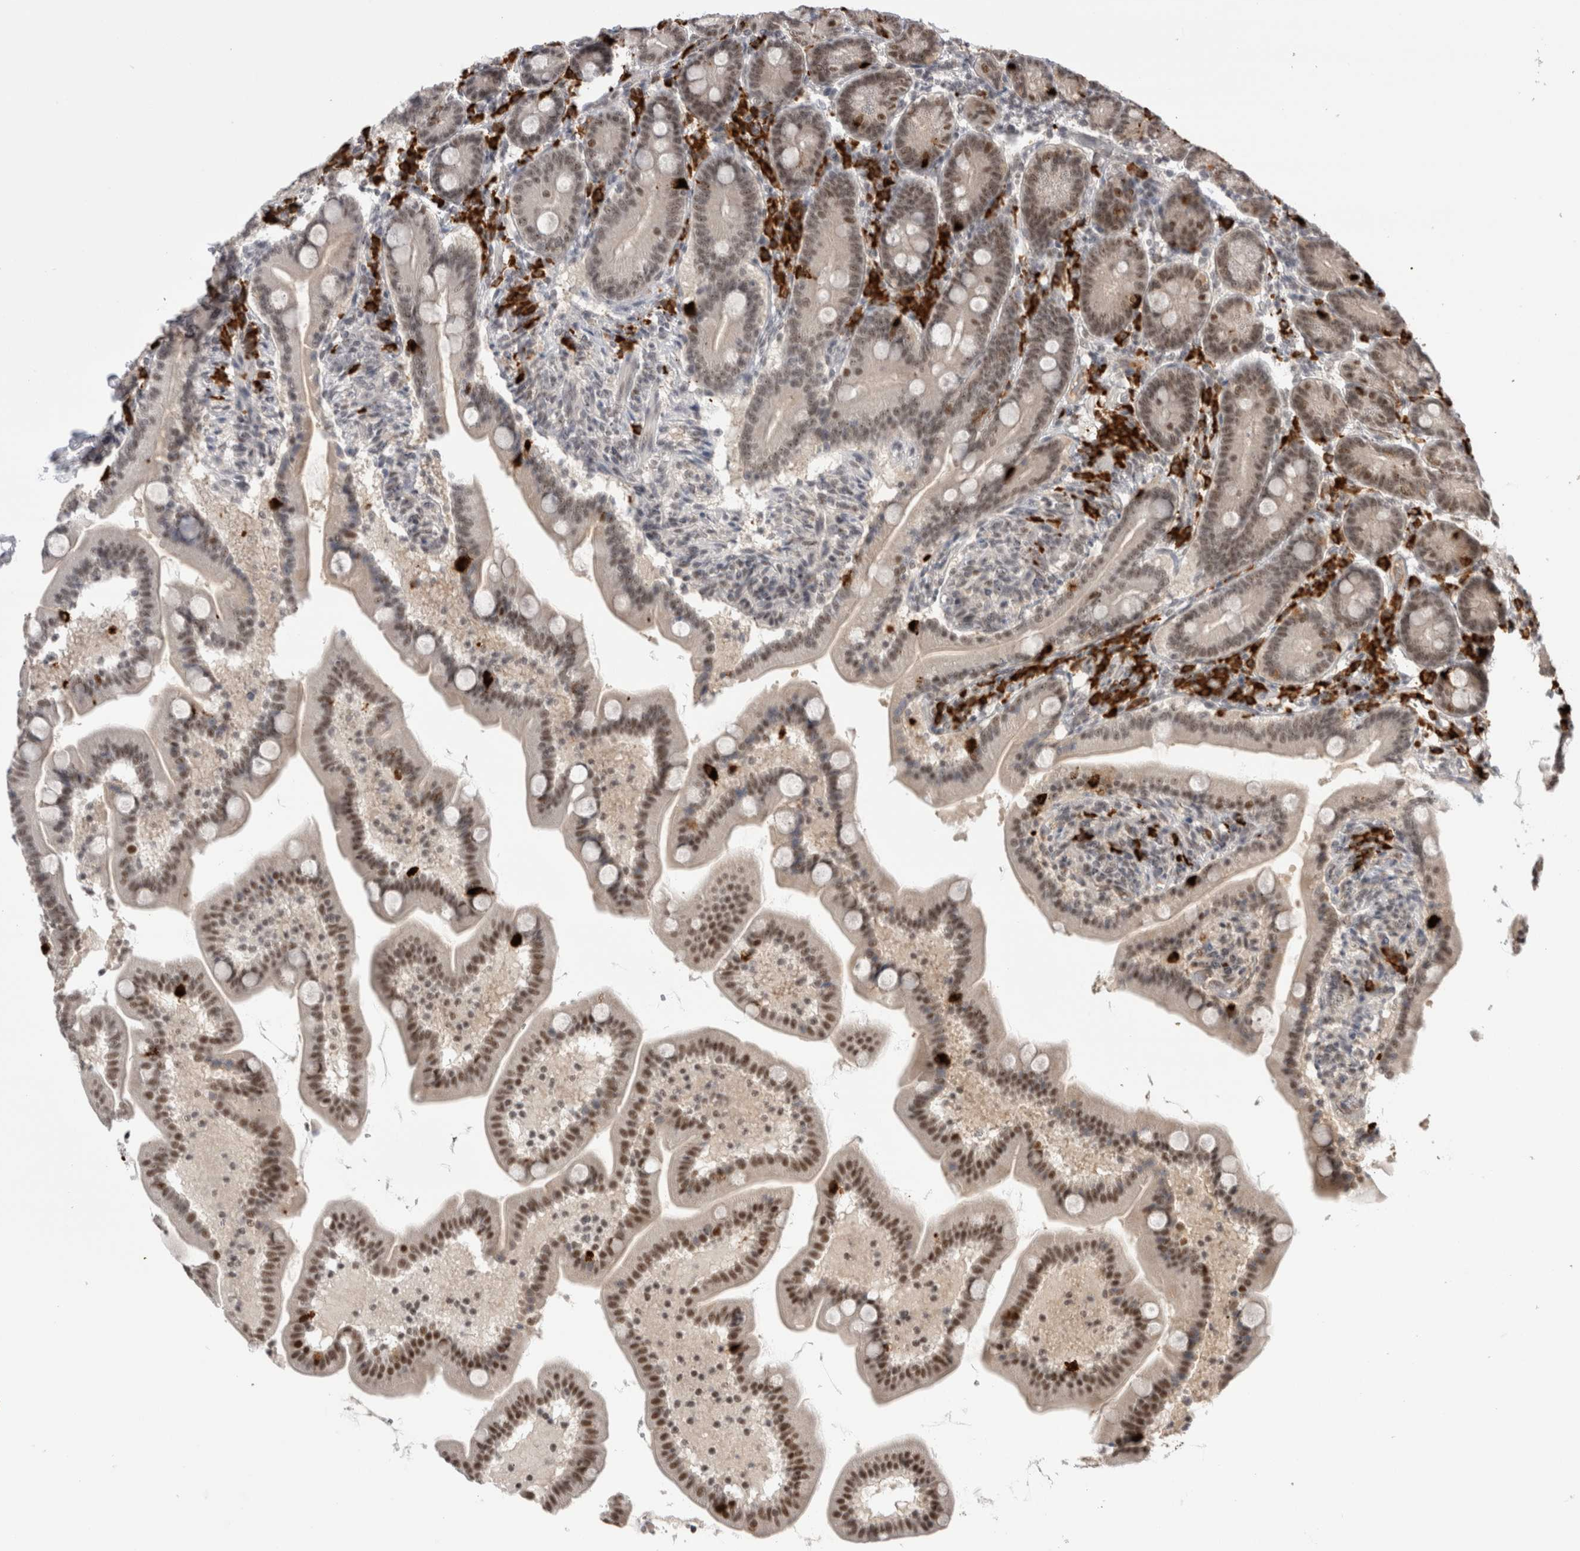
{"staining": {"intensity": "moderate", "quantity": "25%-75%", "location": "nuclear"}, "tissue": "duodenum", "cell_type": "Glandular cells", "image_type": "normal", "snomed": [{"axis": "morphology", "description": "Normal tissue, NOS"}, {"axis": "topography", "description": "Duodenum"}], "caption": "Duodenum stained for a protein (brown) reveals moderate nuclear positive staining in approximately 25%-75% of glandular cells.", "gene": "ZNF24", "patient": {"sex": "male", "age": 54}}